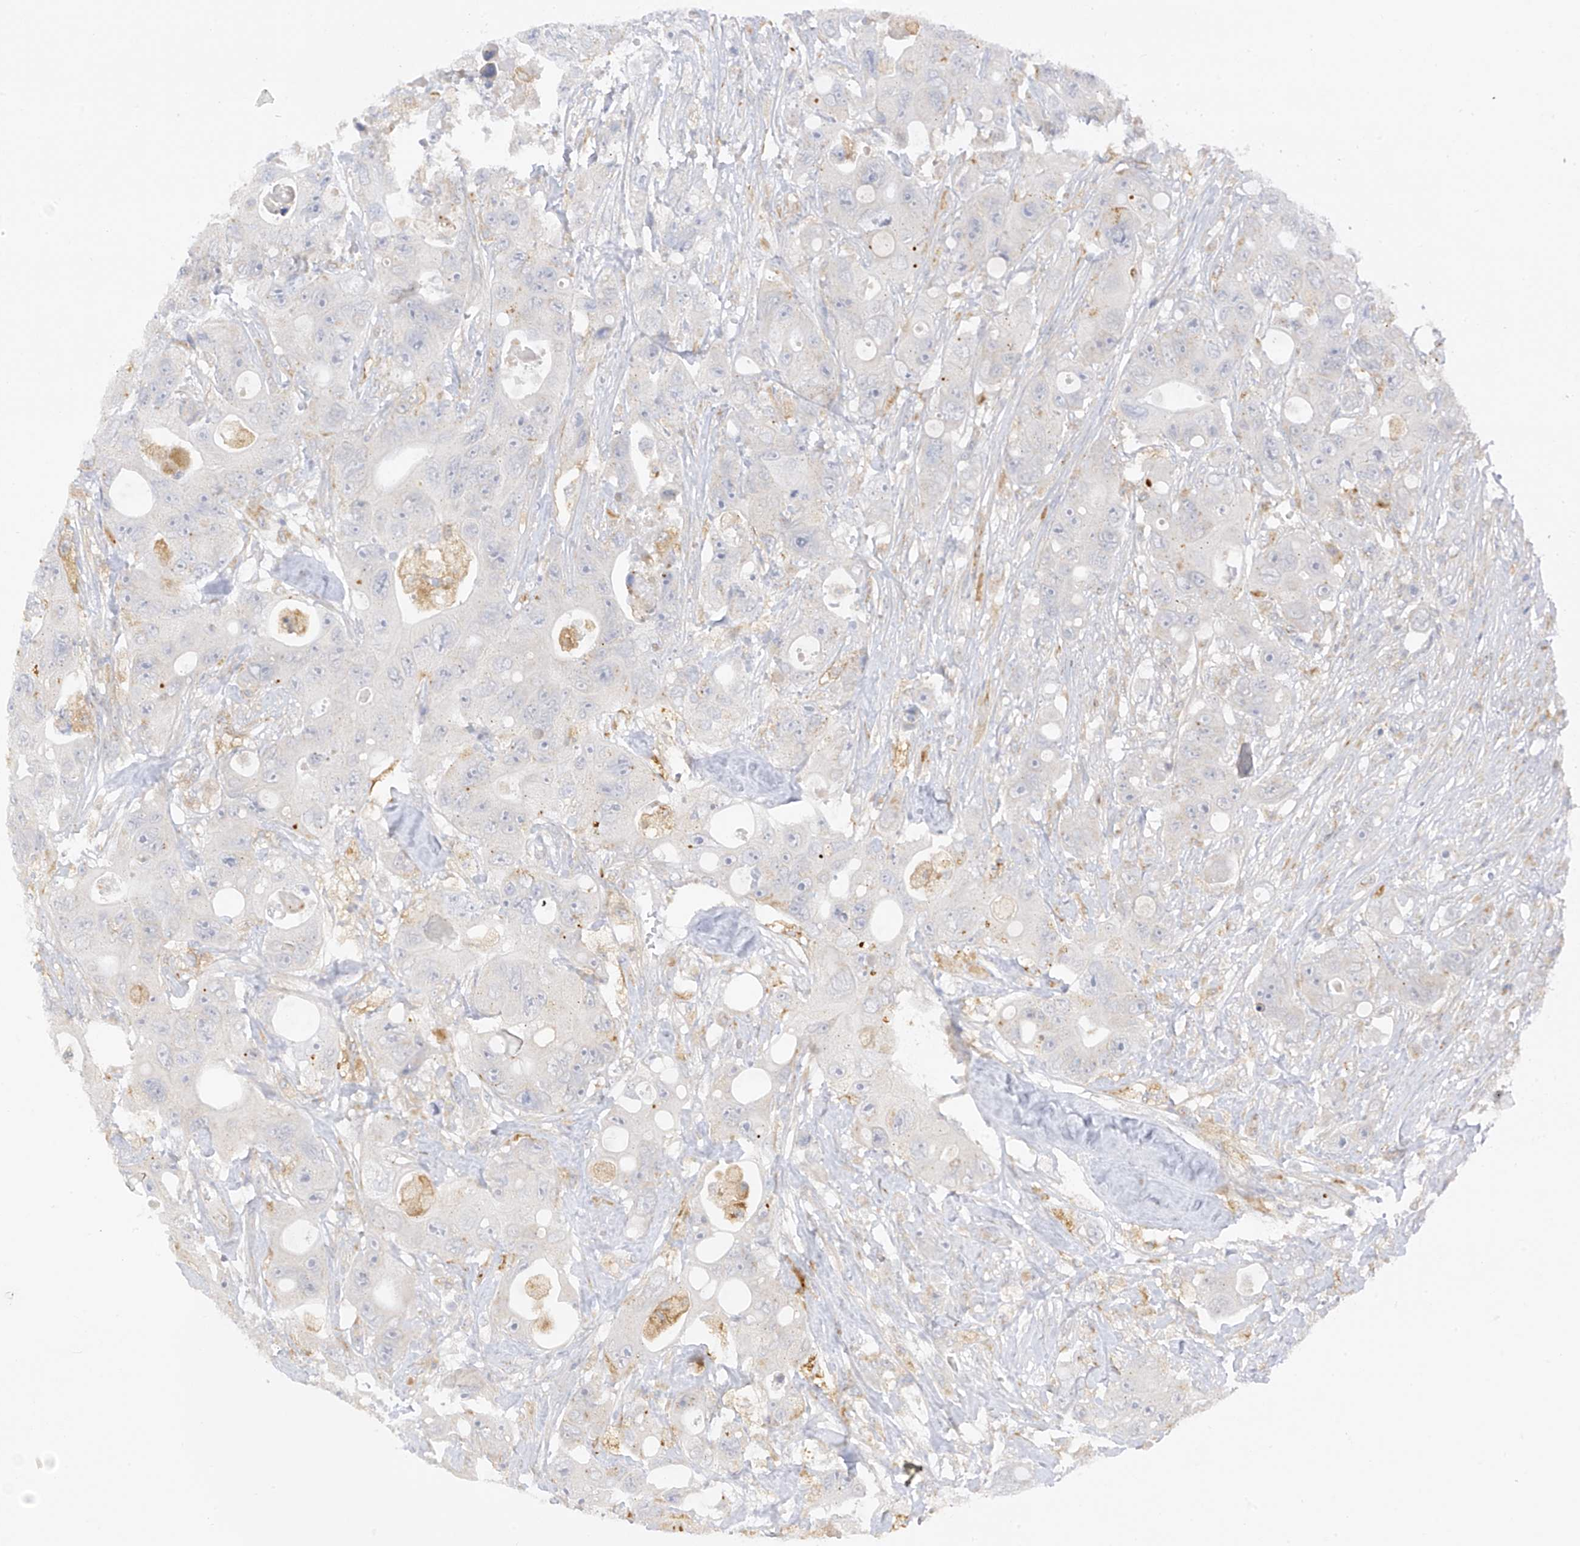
{"staining": {"intensity": "negative", "quantity": "none", "location": "none"}, "tissue": "colorectal cancer", "cell_type": "Tumor cells", "image_type": "cancer", "snomed": [{"axis": "morphology", "description": "Adenocarcinoma, NOS"}, {"axis": "topography", "description": "Colon"}], "caption": "High power microscopy histopathology image of an IHC photomicrograph of colorectal cancer (adenocarcinoma), revealing no significant expression in tumor cells. (Brightfield microscopy of DAB (3,3'-diaminobenzidine) immunohistochemistry at high magnification).", "gene": "HS6ST2", "patient": {"sex": "female", "age": 46}}